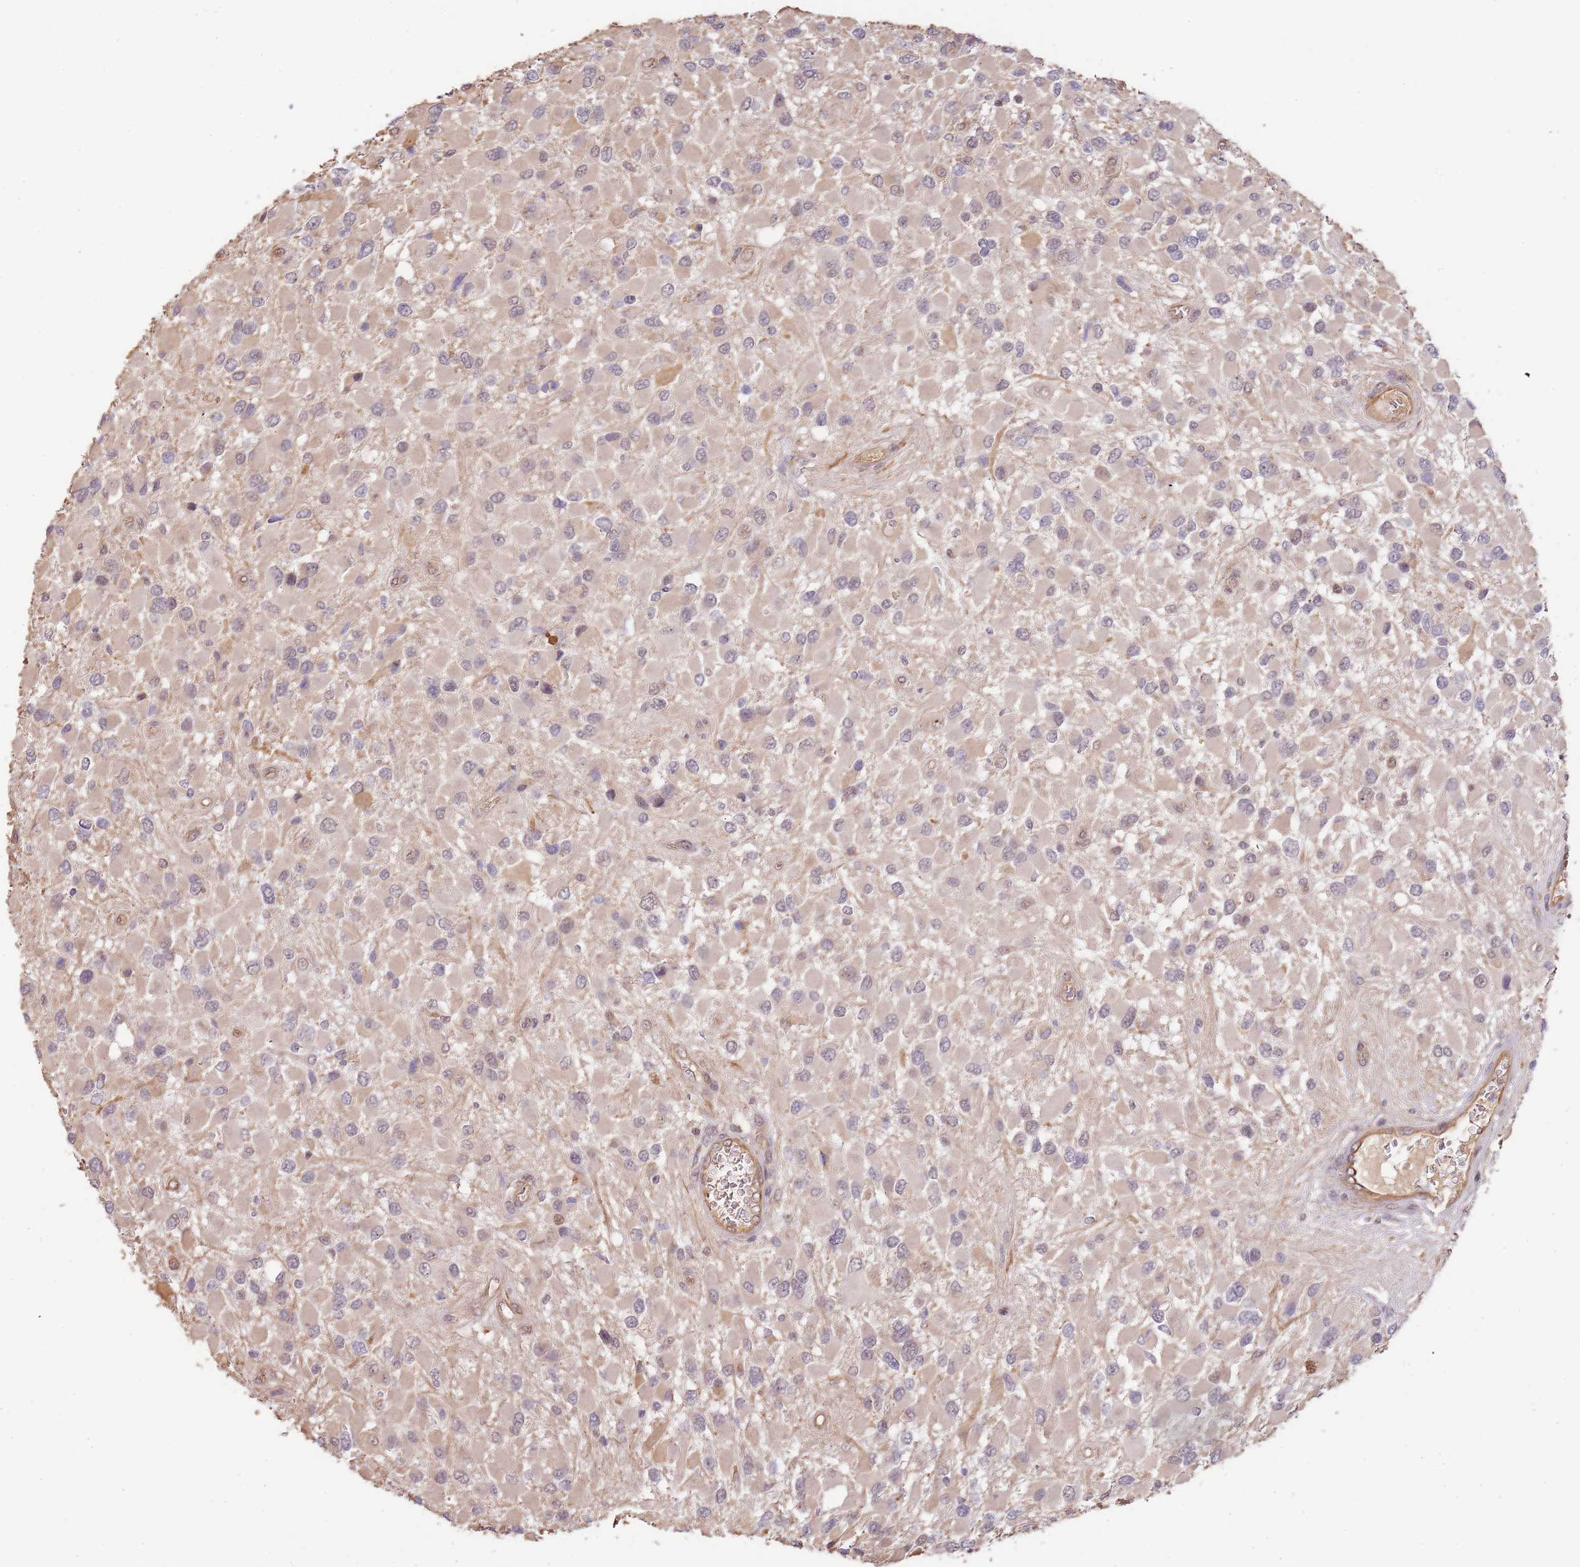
{"staining": {"intensity": "weak", "quantity": "<25%", "location": "cytoplasmic/membranous,nuclear"}, "tissue": "glioma", "cell_type": "Tumor cells", "image_type": "cancer", "snomed": [{"axis": "morphology", "description": "Glioma, malignant, High grade"}, {"axis": "topography", "description": "Brain"}], "caption": "Malignant glioma (high-grade) was stained to show a protein in brown. There is no significant positivity in tumor cells. (IHC, brightfield microscopy, high magnification).", "gene": "SURF2", "patient": {"sex": "male", "age": 53}}